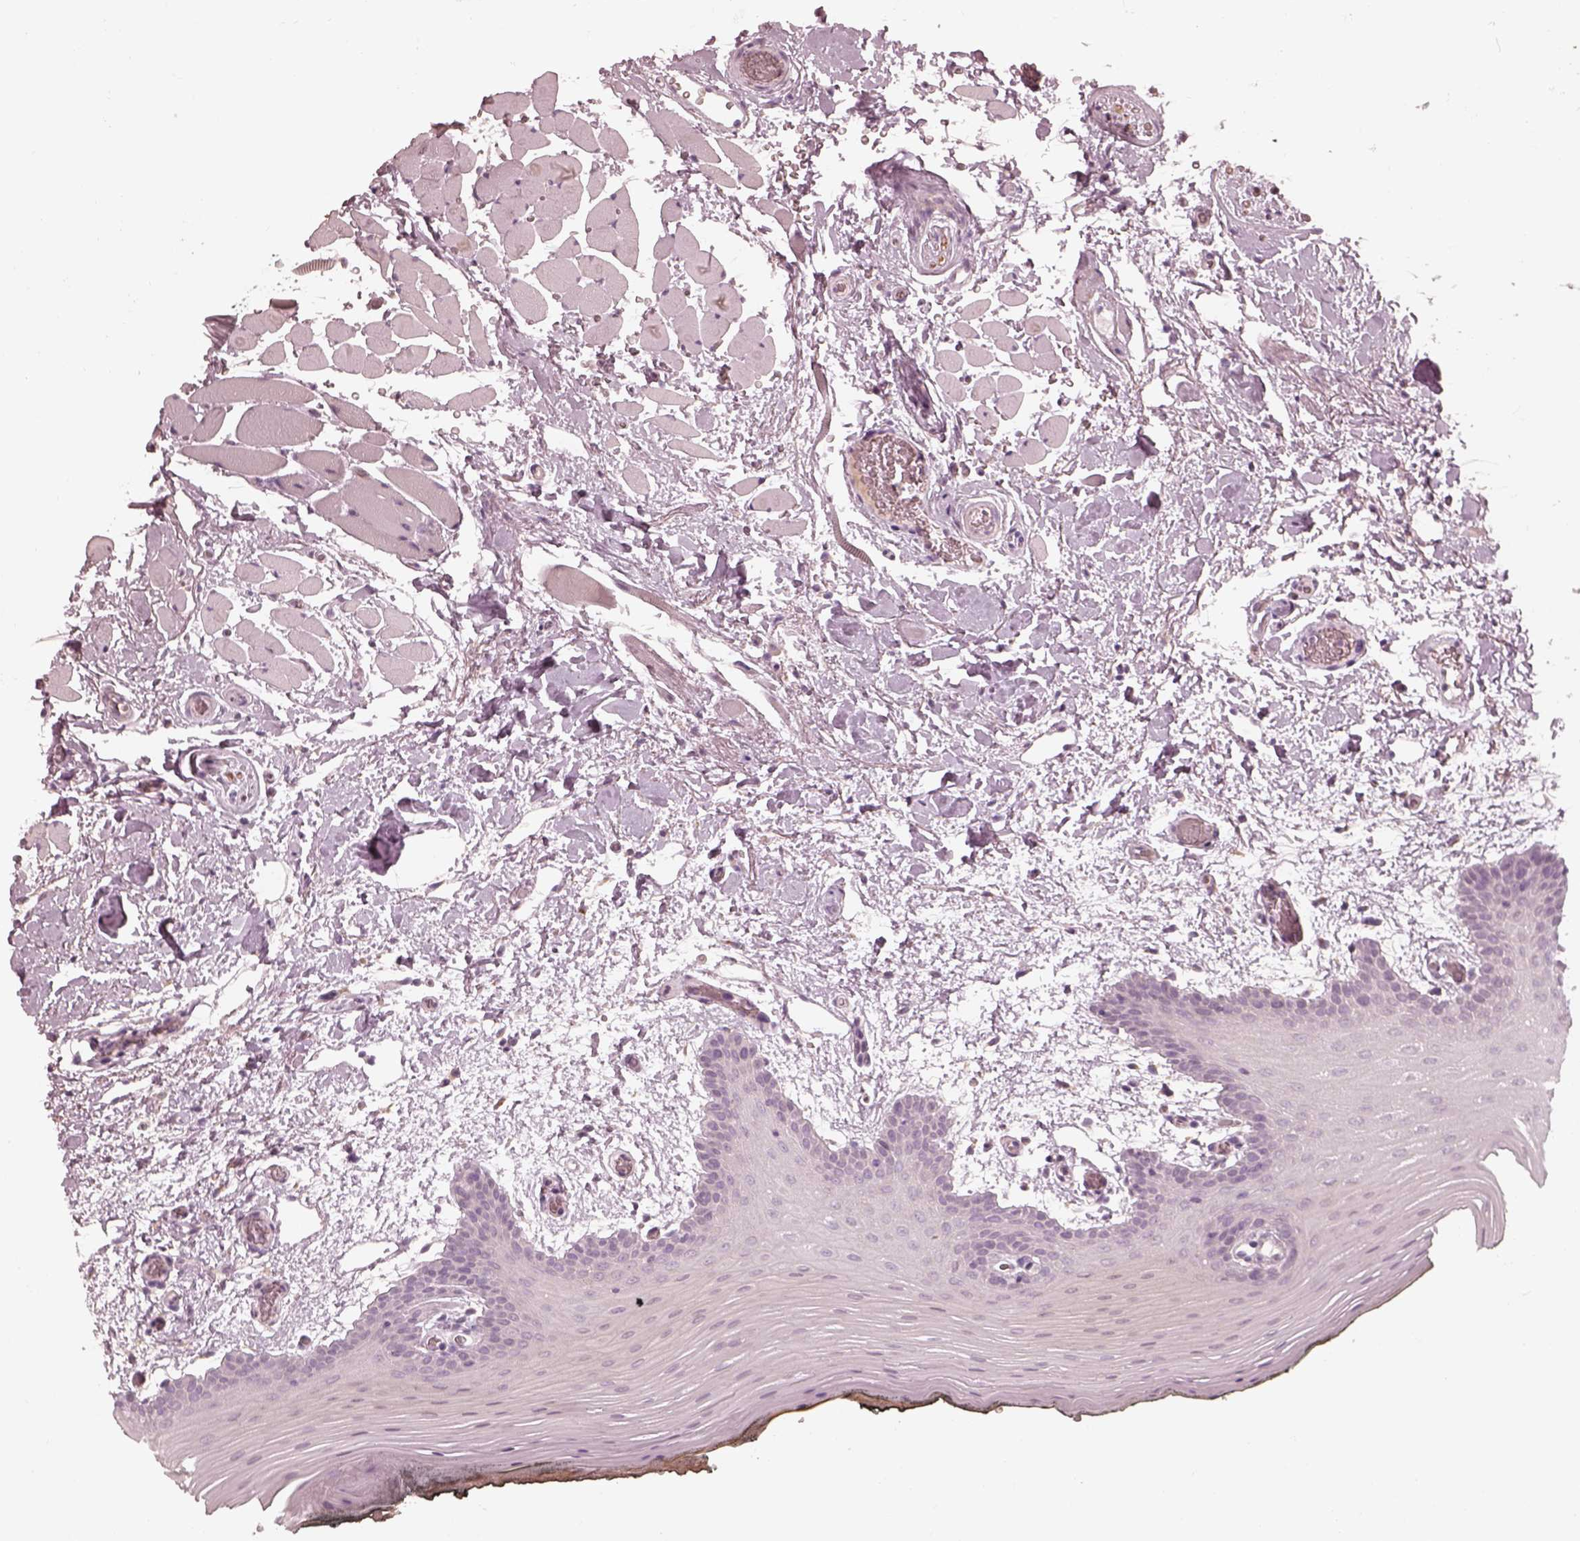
{"staining": {"intensity": "negative", "quantity": "none", "location": "none"}, "tissue": "oral mucosa", "cell_type": "Squamous epithelial cells", "image_type": "normal", "snomed": [{"axis": "morphology", "description": "Normal tissue, NOS"}, {"axis": "topography", "description": "Oral tissue"}, {"axis": "topography", "description": "Head-Neck"}], "caption": "Immunohistochemistry (IHC) histopathology image of benign oral mucosa: human oral mucosa stained with DAB (3,3'-diaminobenzidine) displays no significant protein staining in squamous epithelial cells.", "gene": "ANKLE1", "patient": {"sex": "male", "age": 65}}